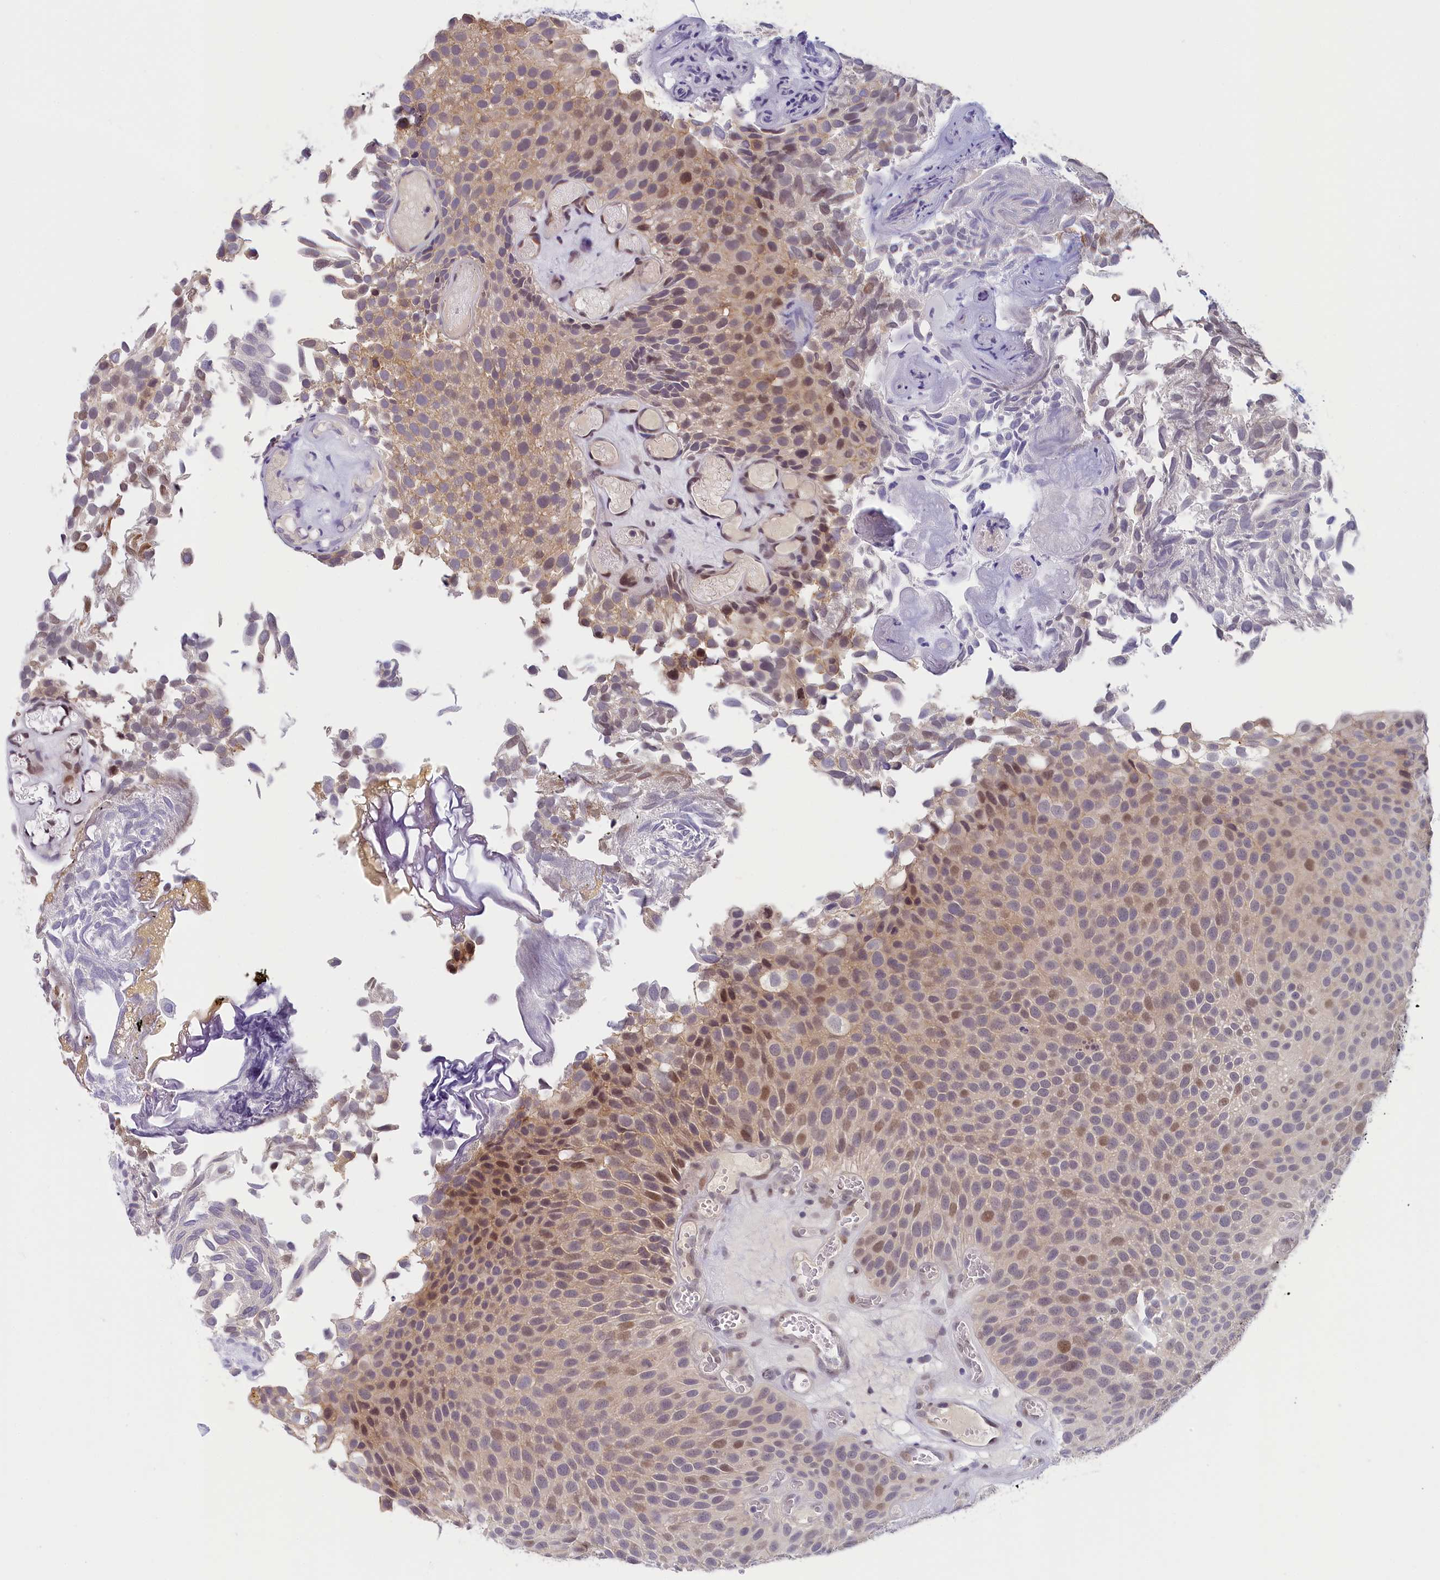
{"staining": {"intensity": "moderate", "quantity": "25%-75%", "location": "nuclear"}, "tissue": "urothelial cancer", "cell_type": "Tumor cells", "image_type": "cancer", "snomed": [{"axis": "morphology", "description": "Urothelial carcinoma, Low grade"}, {"axis": "topography", "description": "Urinary bladder"}], "caption": "Urothelial cancer stained with DAB immunohistochemistry (IHC) displays medium levels of moderate nuclear expression in about 25%-75% of tumor cells.", "gene": "SEC31B", "patient": {"sex": "male", "age": 89}}